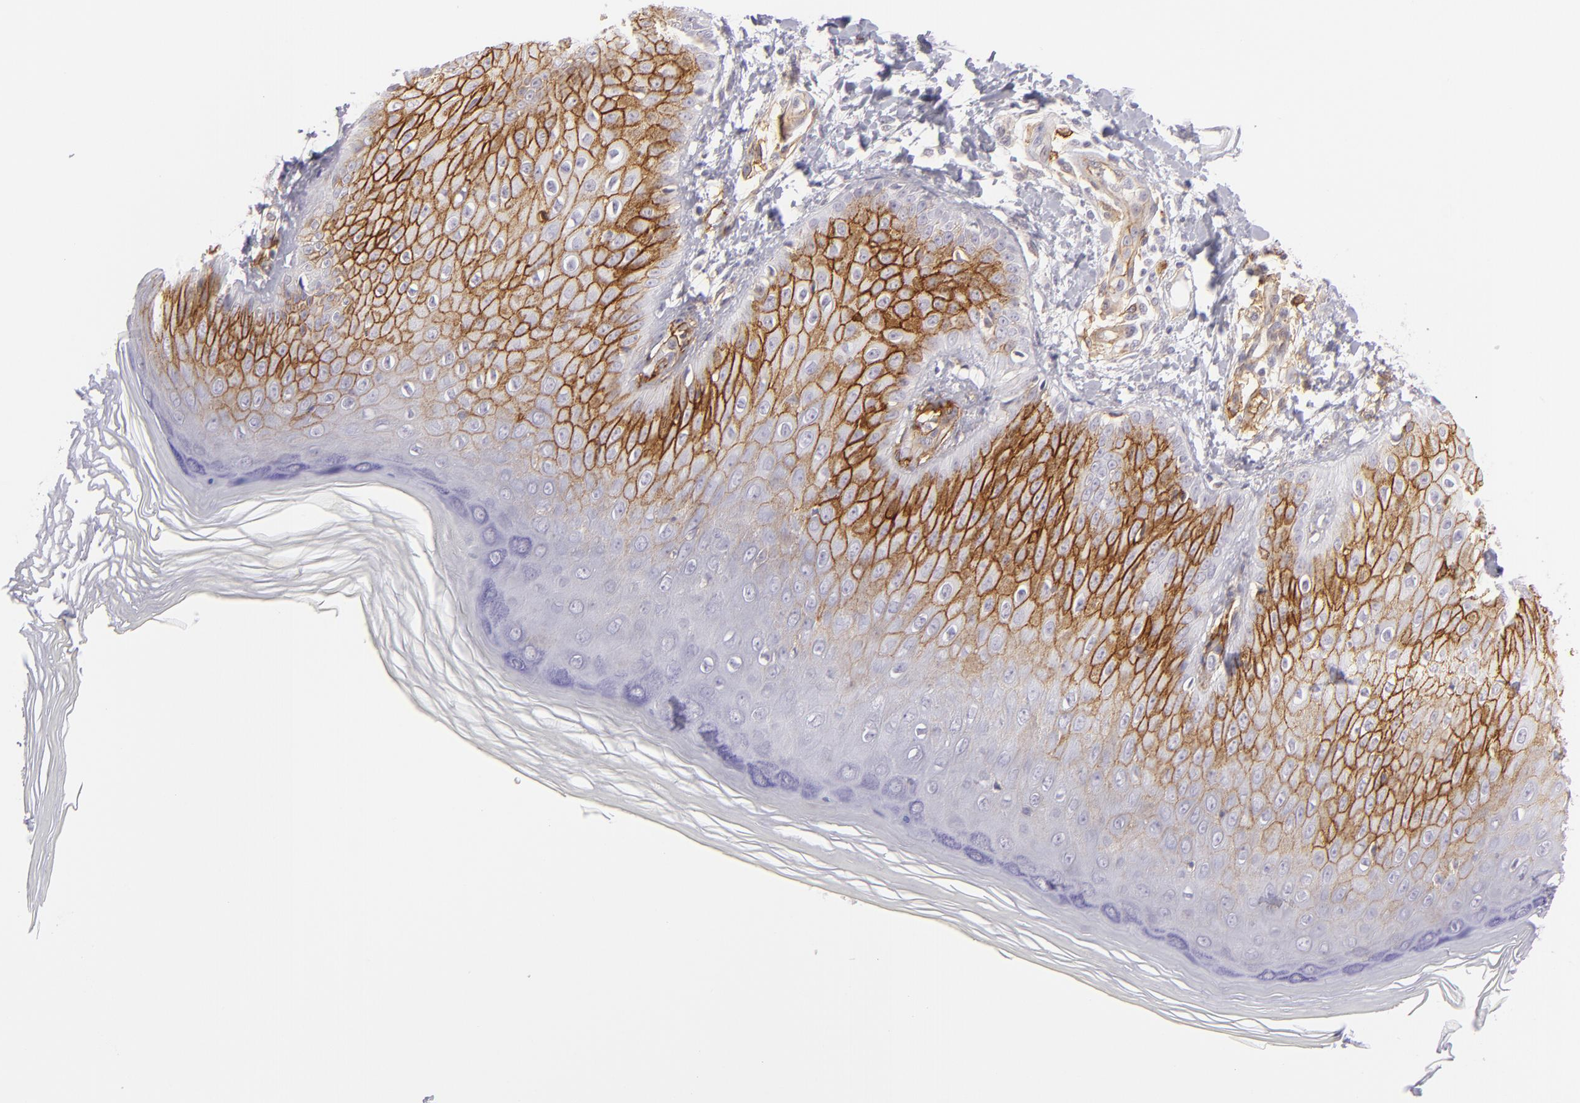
{"staining": {"intensity": "strong", "quantity": "25%-75%", "location": "cytoplasmic/membranous"}, "tissue": "skin", "cell_type": "Epidermal cells", "image_type": "normal", "snomed": [{"axis": "morphology", "description": "Normal tissue, NOS"}, {"axis": "morphology", "description": "Inflammation, NOS"}, {"axis": "topography", "description": "Soft tissue"}, {"axis": "topography", "description": "Anal"}], "caption": "Skin stained with DAB (3,3'-diaminobenzidine) immunohistochemistry exhibits high levels of strong cytoplasmic/membranous staining in about 25%-75% of epidermal cells. The protein is stained brown, and the nuclei are stained in blue (DAB (3,3'-diaminobenzidine) IHC with brightfield microscopy, high magnification).", "gene": "THBD", "patient": {"sex": "female", "age": 15}}